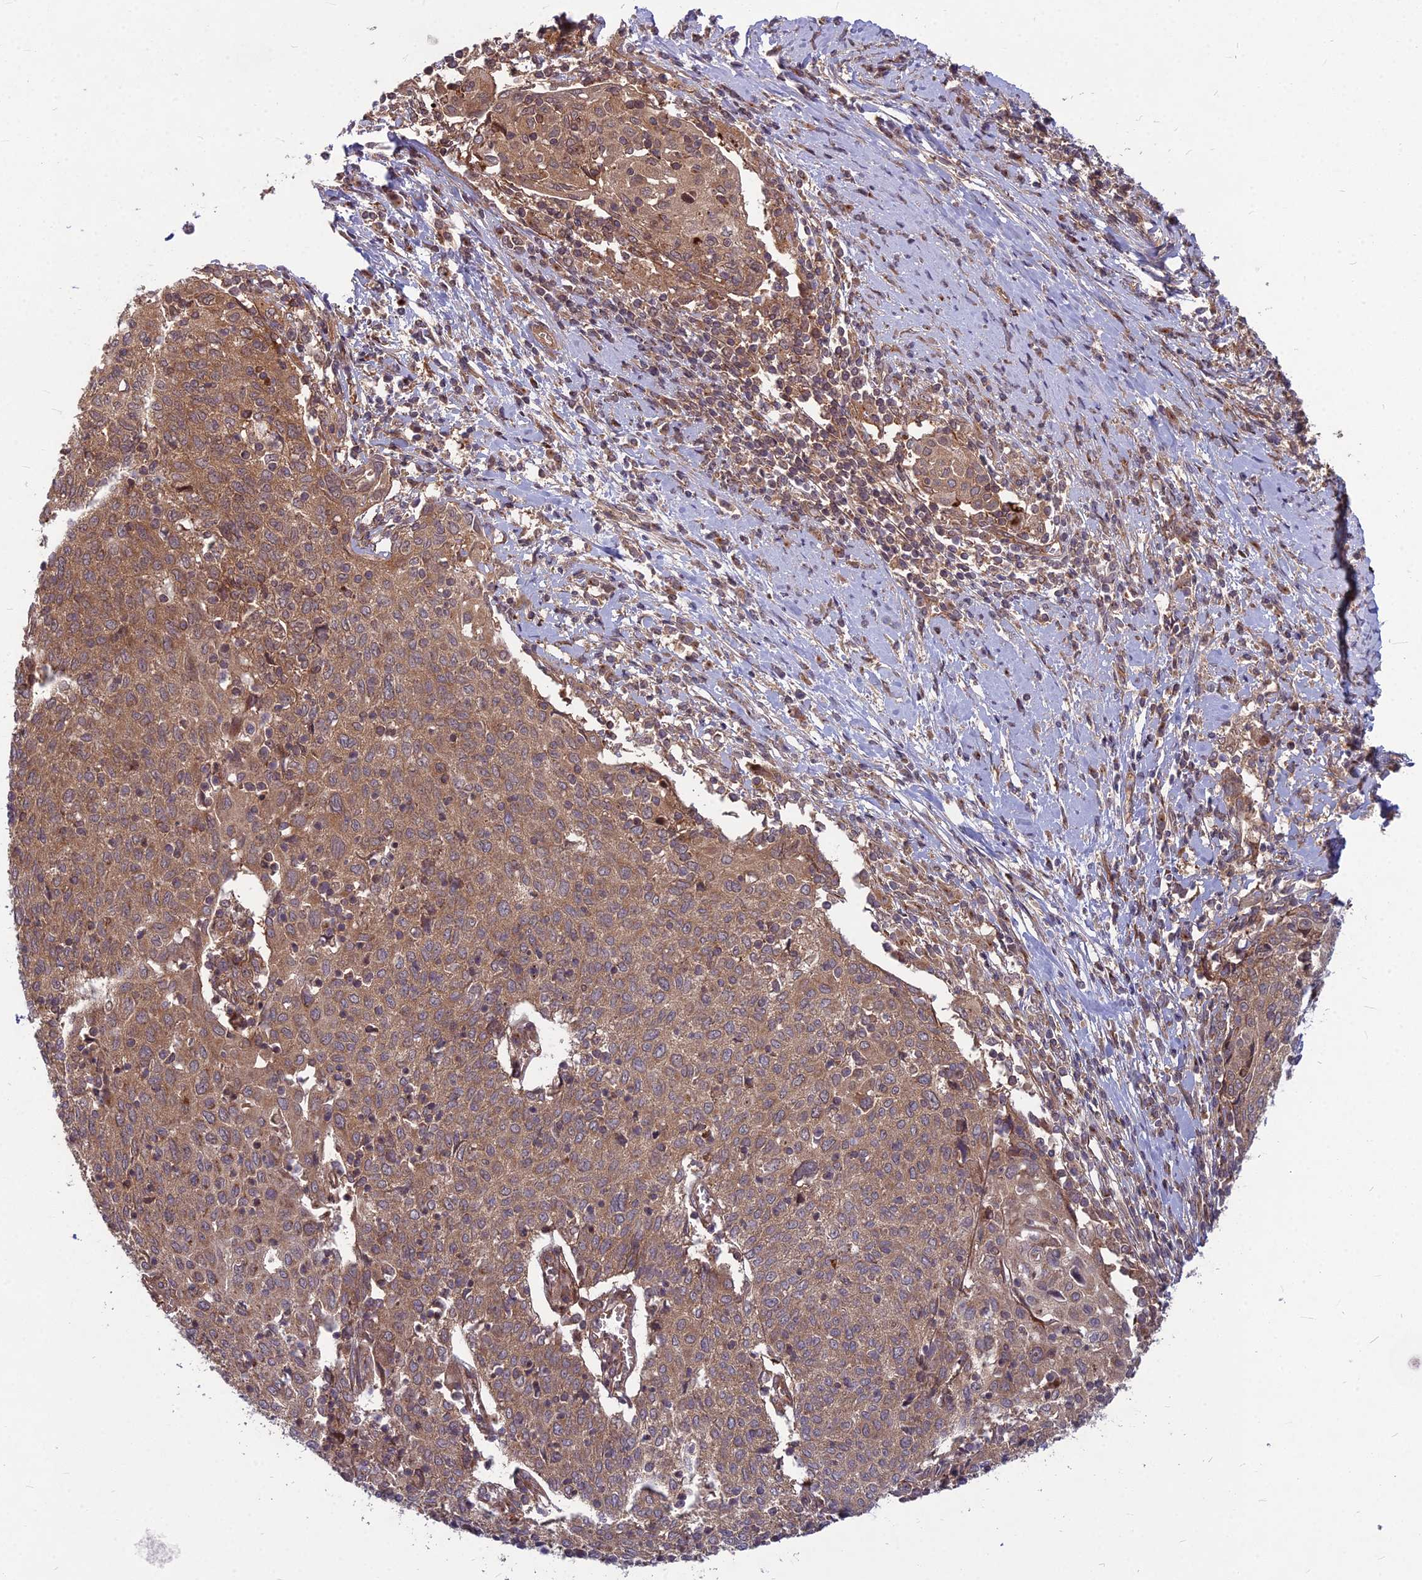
{"staining": {"intensity": "moderate", "quantity": ">75%", "location": "cytoplasmic/membranous"}, "tissue": "cervical cancer", "cell_type": "Tumor cells", "image_type": "cancer", "snomed": [{"axis": "morphology", "description": "Squamous cell carcinoma, NOS"}, {"axis": "topography", "description": "Cervix"}], "caption": "Cervical cancer was stained to show a protein in brown. There is medium levels of moderate cytoplasmic/membranous staining in approximately >75% of tumor cells.", "gene": "MFSD8", "patient": {"sex": "female", "age": 52}}